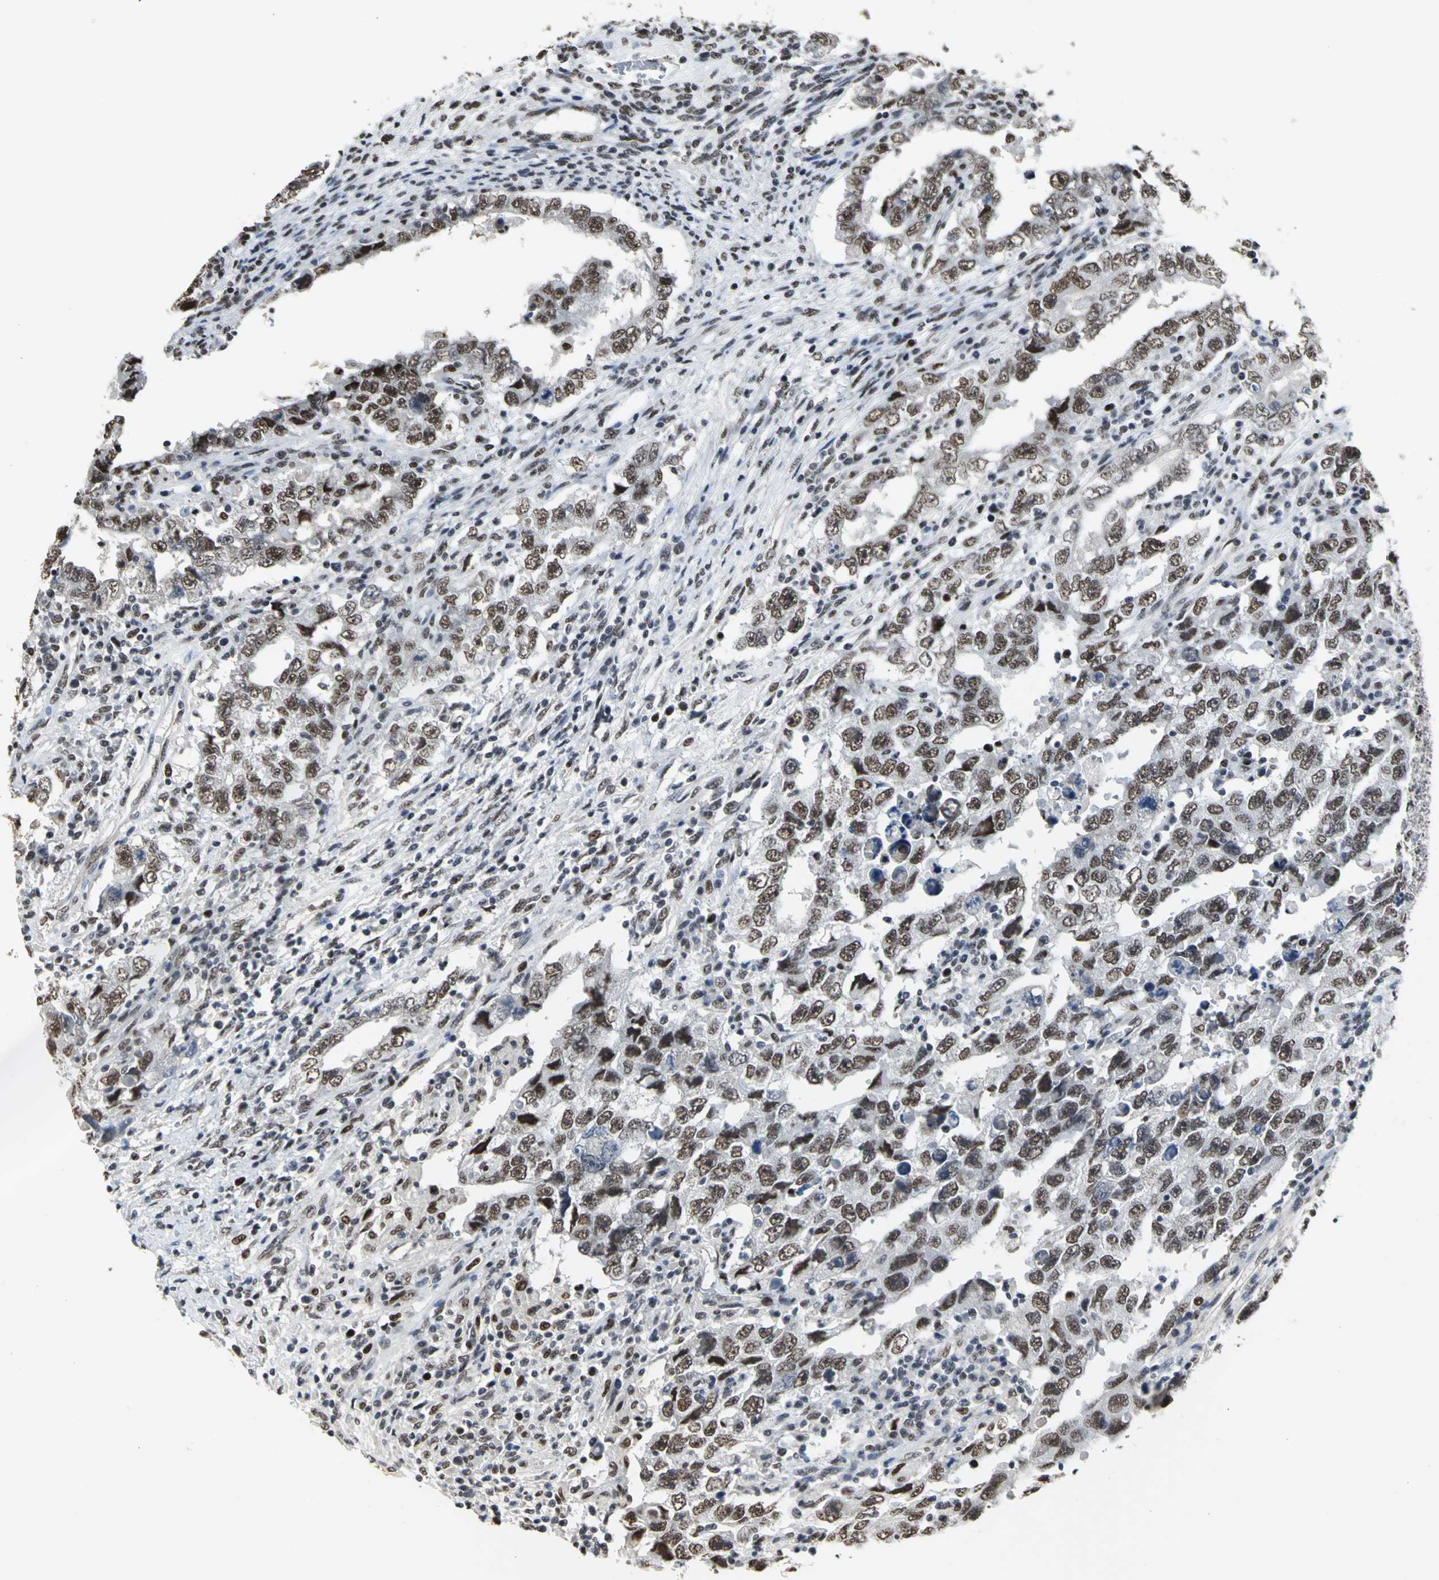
{"staining": {"intensity": "strong", "quantity": ">75%", "location": "nuclear"}, "tissue": "testis cancer", "cell_type": "Tumor cells", "image_type": "cancer", "snomed": [{"axis": "morphology", "description": "Carcinoma, Embryonal, NOS"}, {"axis": "topography", "description": "Testis"}], "caption": "Protein expression by immunohistochemistry (IHC) exhibits strong nuclear staining in about >75% of tumor cells in testis cancer (embryonal carcinoma).", "gene": "CCDC88C", "patient": {"sex": "male", "age": 26}}